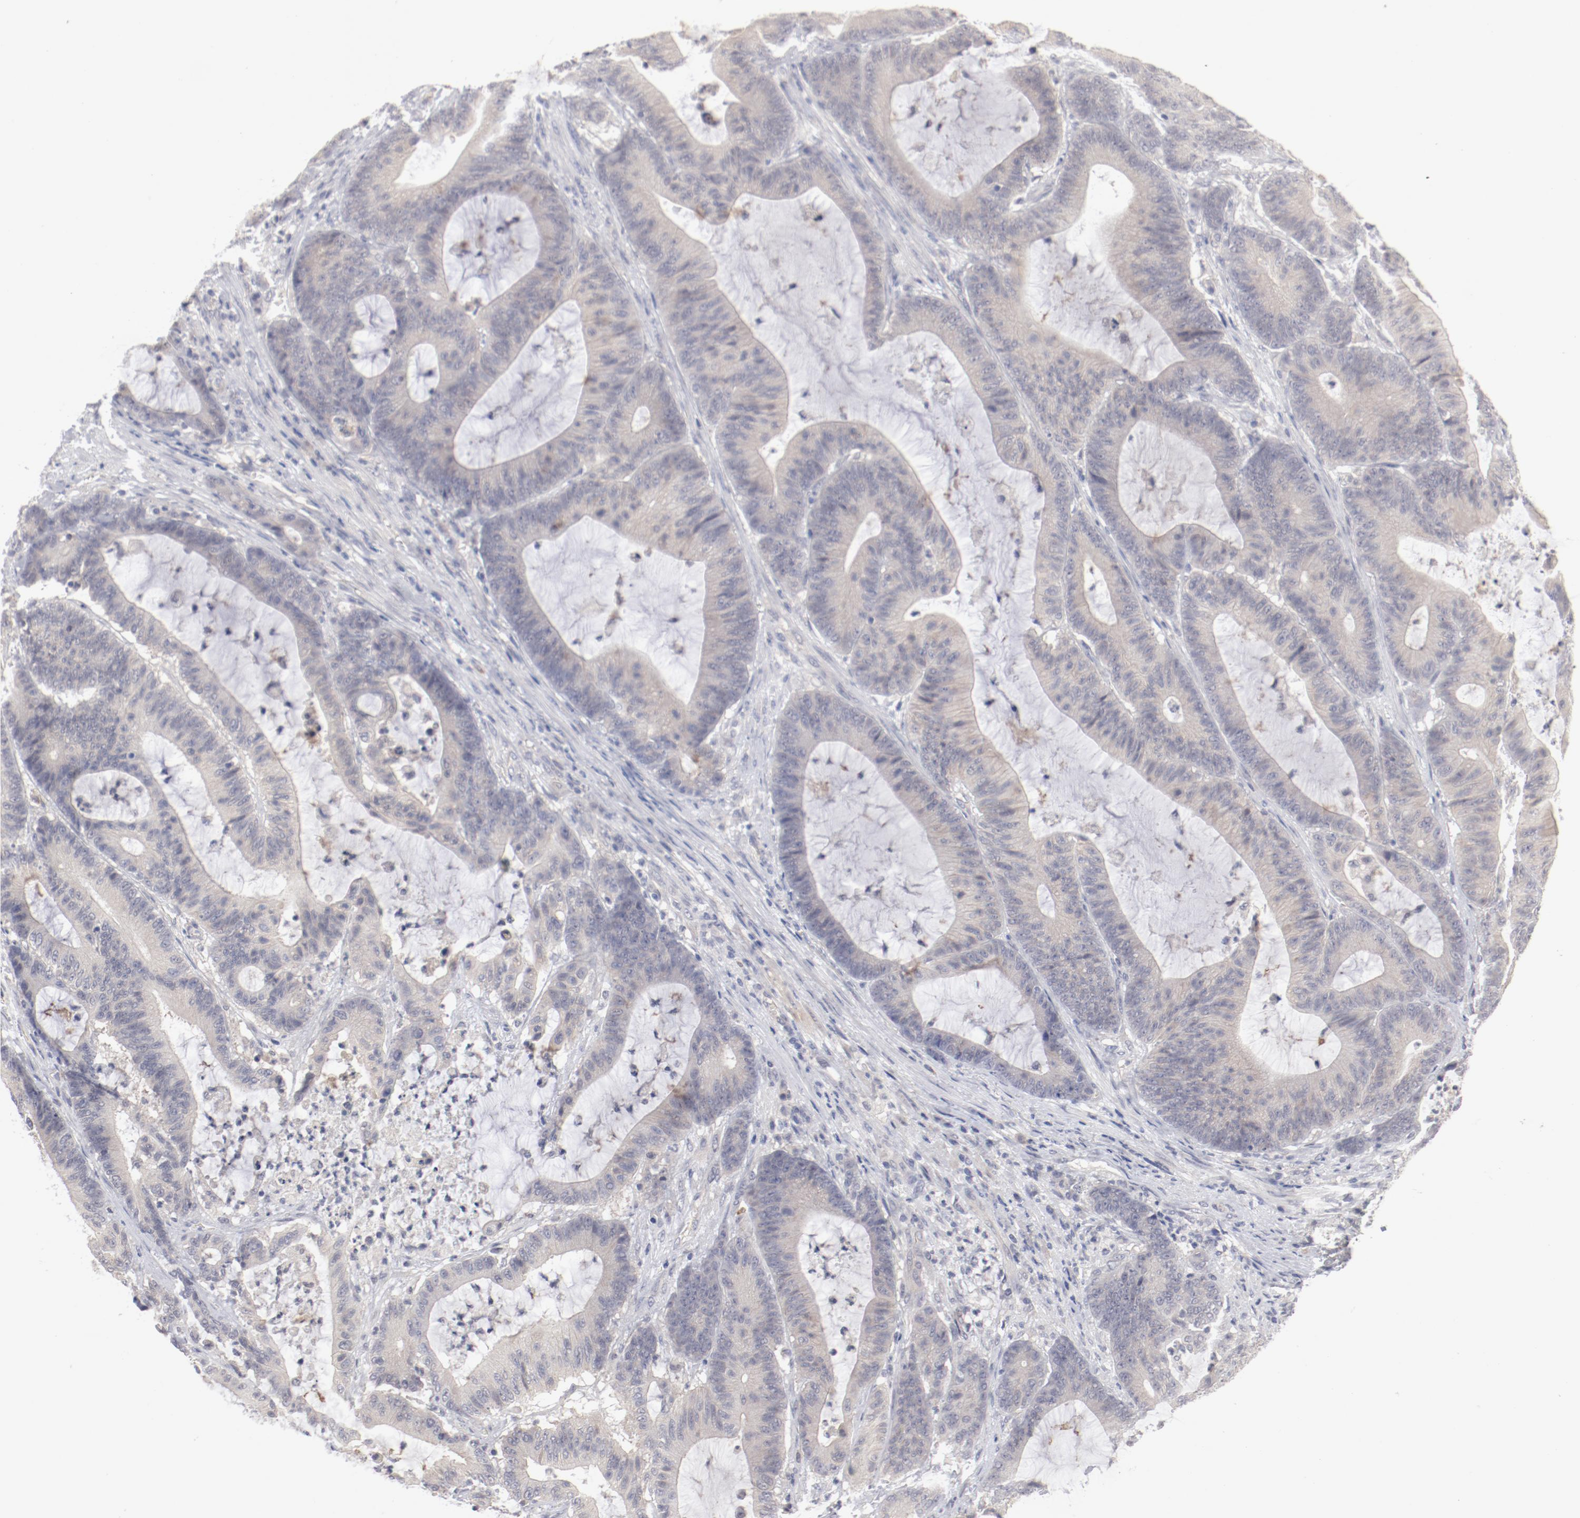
{"staining": {"intensity": "weak", "quantity": ">75%", "location": "cytoplasmic/membranous"}, "tissue": "colorectal cancer", "cell_type": "Tumor cells", "image_type": "cancer", "snomed": [{"axis": "morphology", "description": "Adenocarcinoma, NOS"}, {"axis": "topography", "description": "Colon"}], "caption": "This histopathology image shows colorectal cancer (adenocarcinoma) stained with IHC to label a protein in brown. The cytoplasmic/membranous of tumor cells show weak positivity for the protein. Nuclei are counter-stained blue.", "gene": "SH3BGR", "patient": {"sex": "female", "age": 84}}